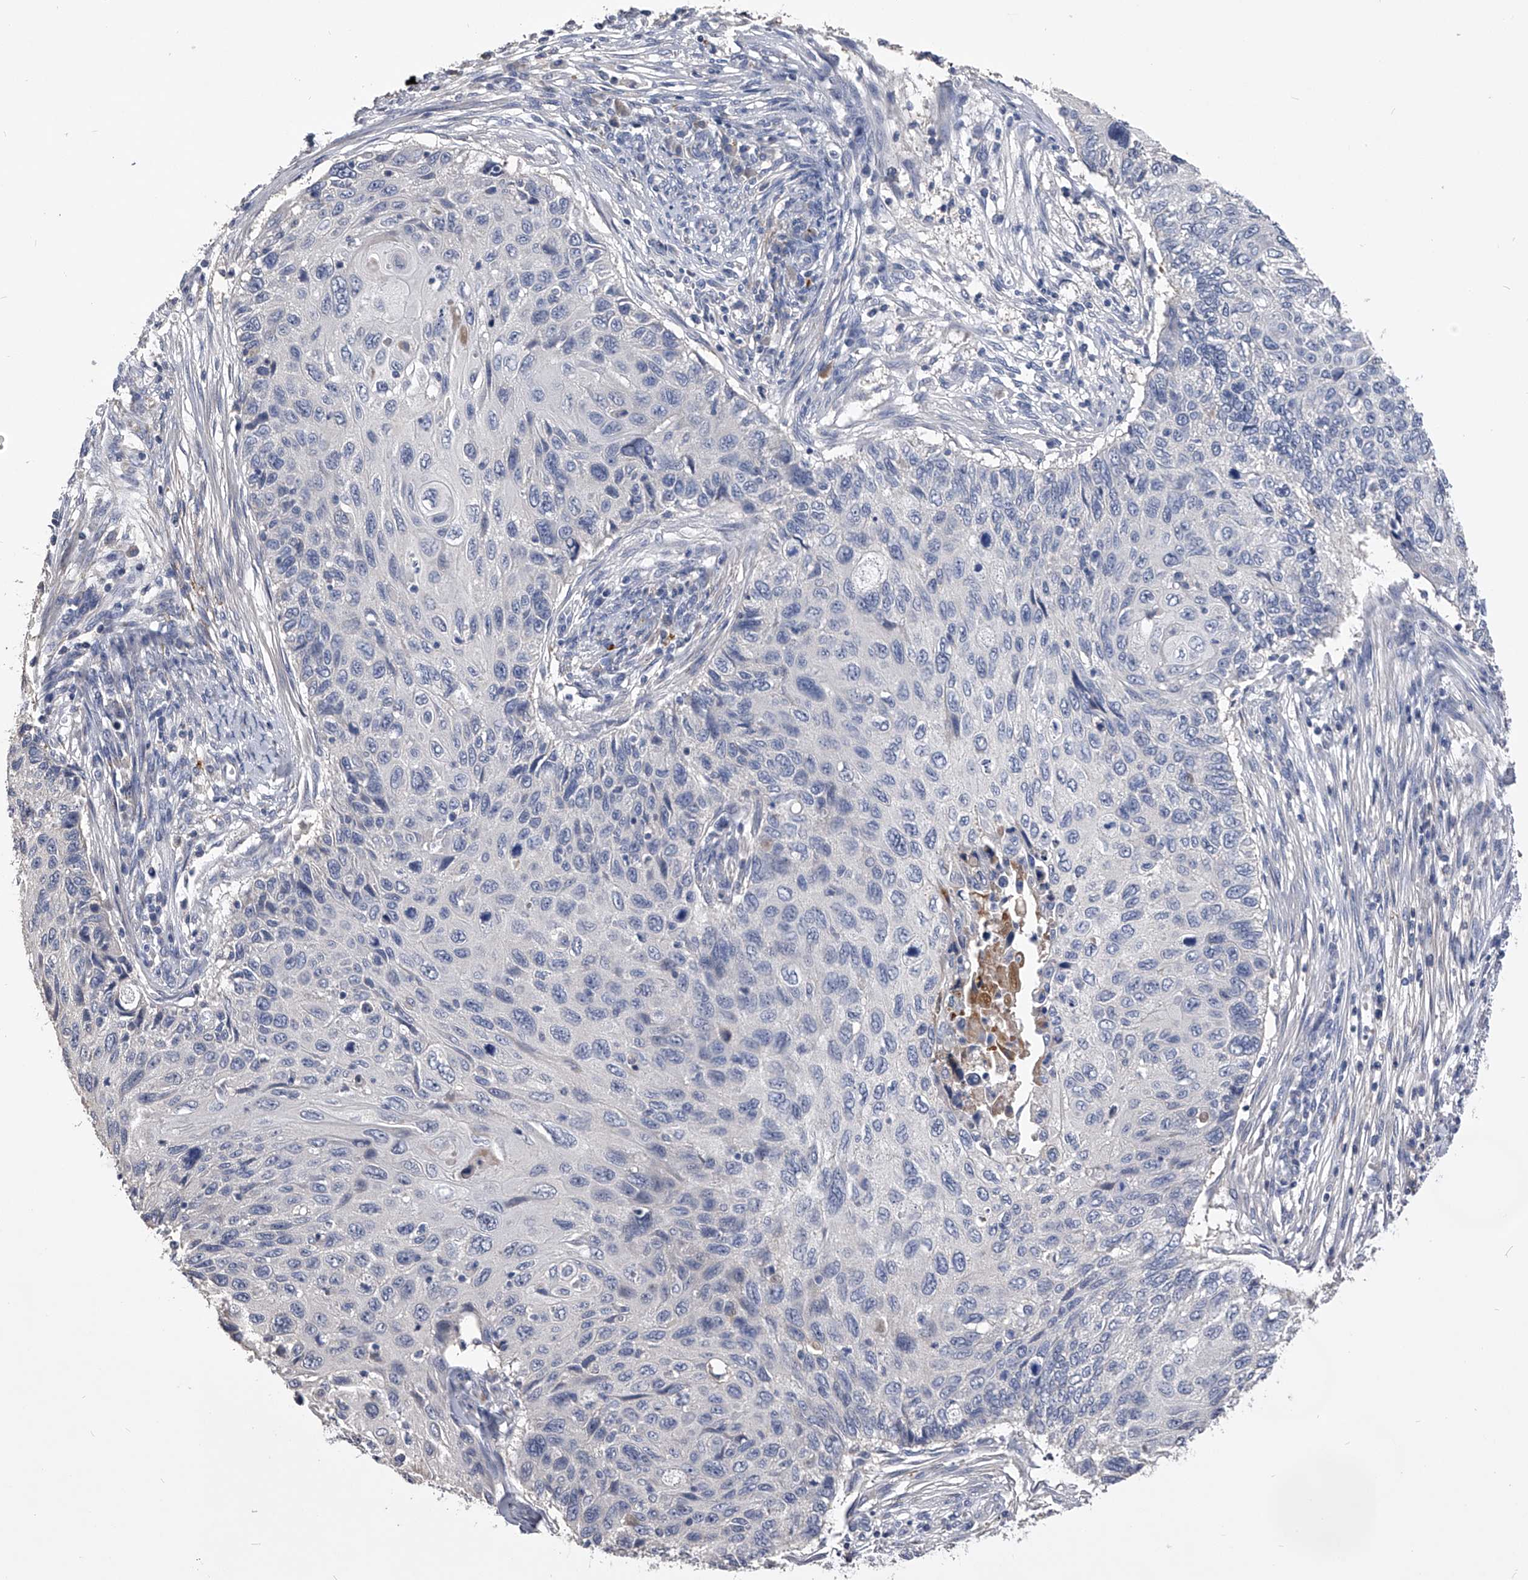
{"staining": {"intensity": "negative", "quantity": "none", "location": "none"}, "tissue": "cervical cancer", "cell_type": "Tumor cells", "image_type": "cancer", "snomed": [{"axis": "morphology", "description": "Squamous cell carcinoma, NOS"}, {"axis": "topography", "description": "Cervix"}], "caption": "IHC histopathology image of human cervical squamous cell carcinoma stained for a protein (brown), which displays no expression in tumor cells. (Stains: DAB (3,3'-diaminobenzidine) immunohistochemistry (IHC) with hematoxylin counter stain, Microscopy: brightfield microscopy at high magnification).", "gene": "MDN1", "patient": {"sex": "female", "age": 70}}